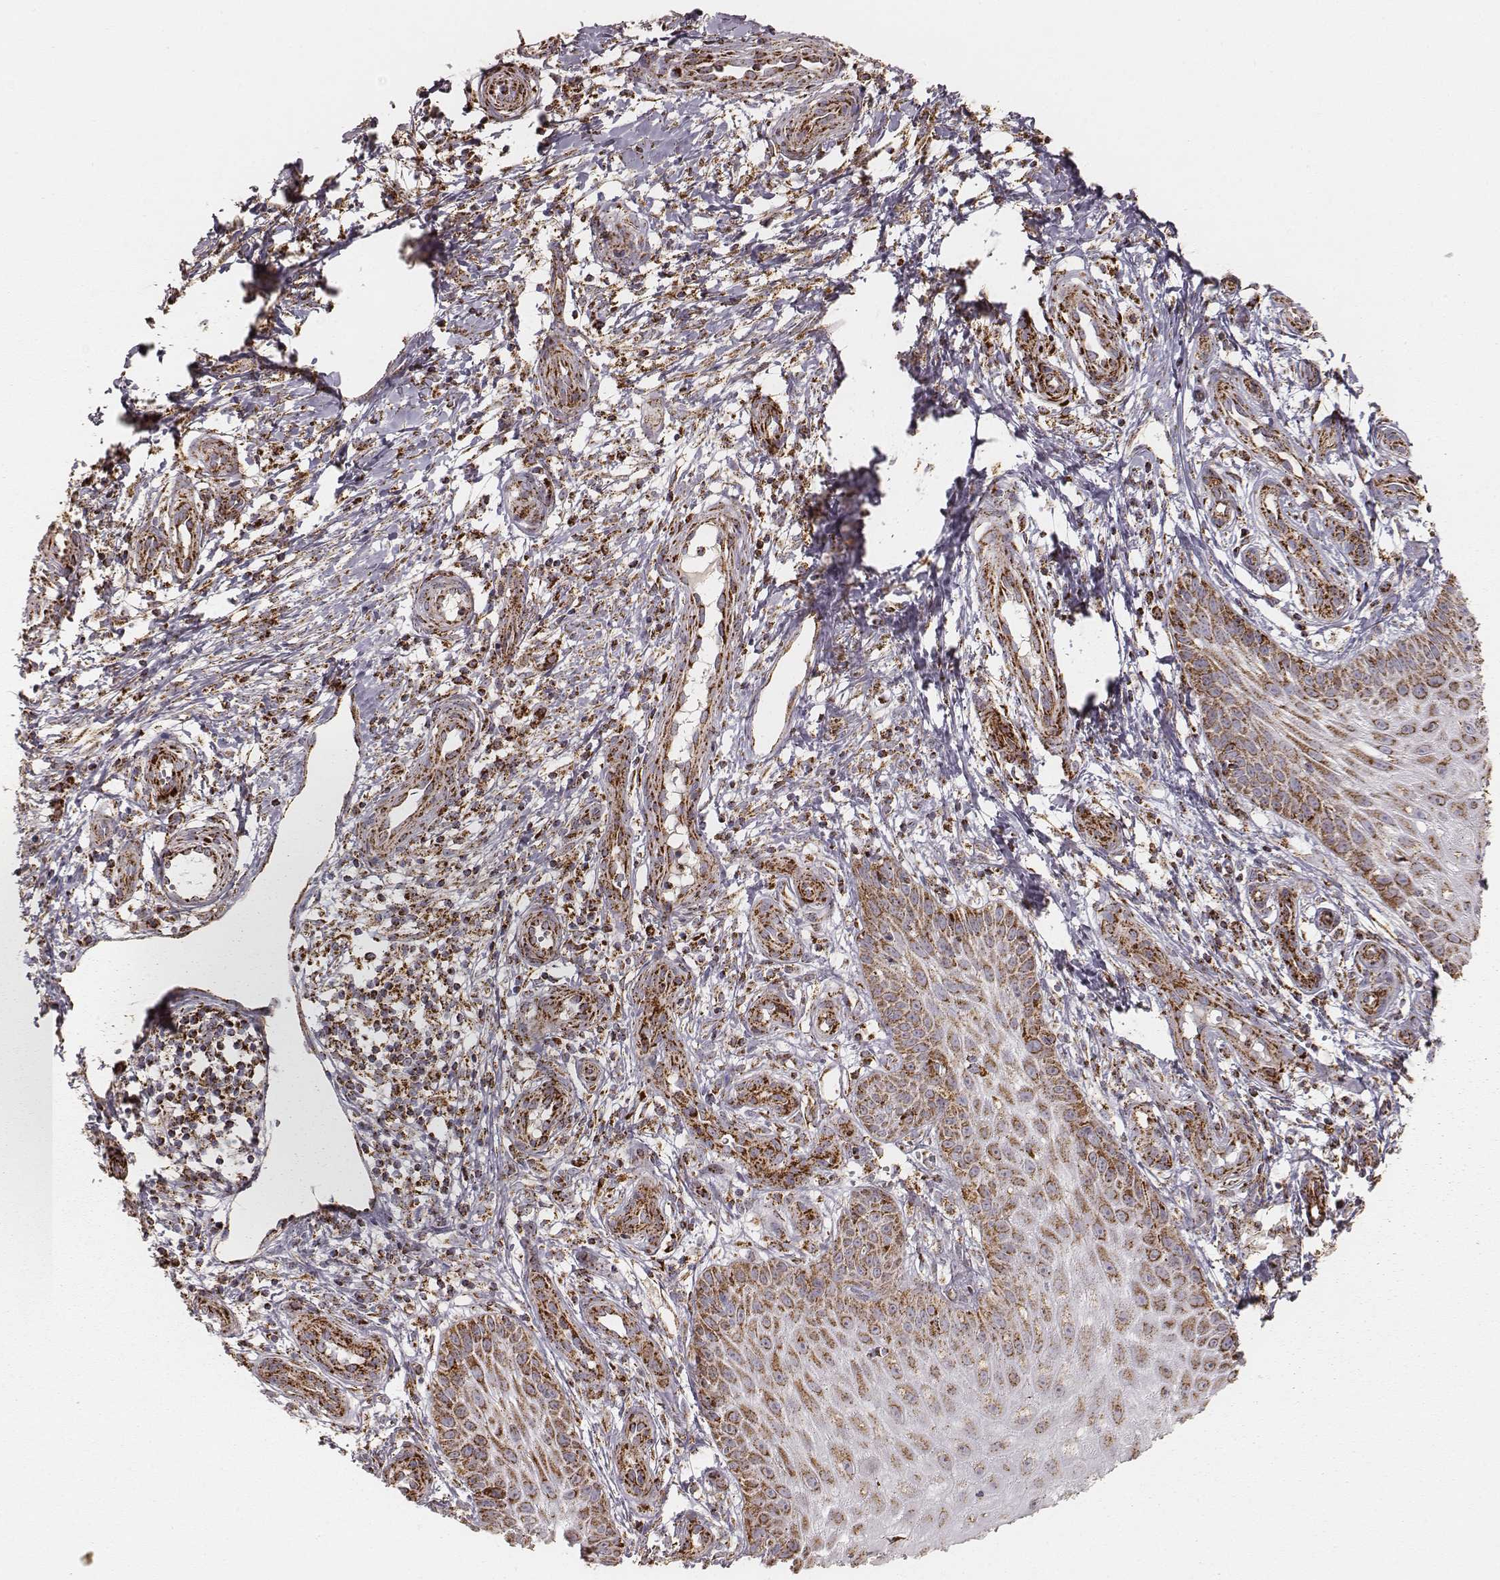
{"staining": {"intensity": "strong", "quantity": ">75%", "location": "cytoplasmic/membranous"}, "tissue": "melanoma", "cell_type": "Tumor cells", "image_type": "cancer", "snomed": [{"axis": "morphology", "description": "Malignant melanoma, NOS"}, {"axis": "topography", "description": "Skin"}], "caption": "Protein expression by IHC exhibits strong cytoplasmic/membranous expression in about >75% of tumor cells in melanoma.", "gene": "CS", "patient": {"sex": "female", "age": 53}}